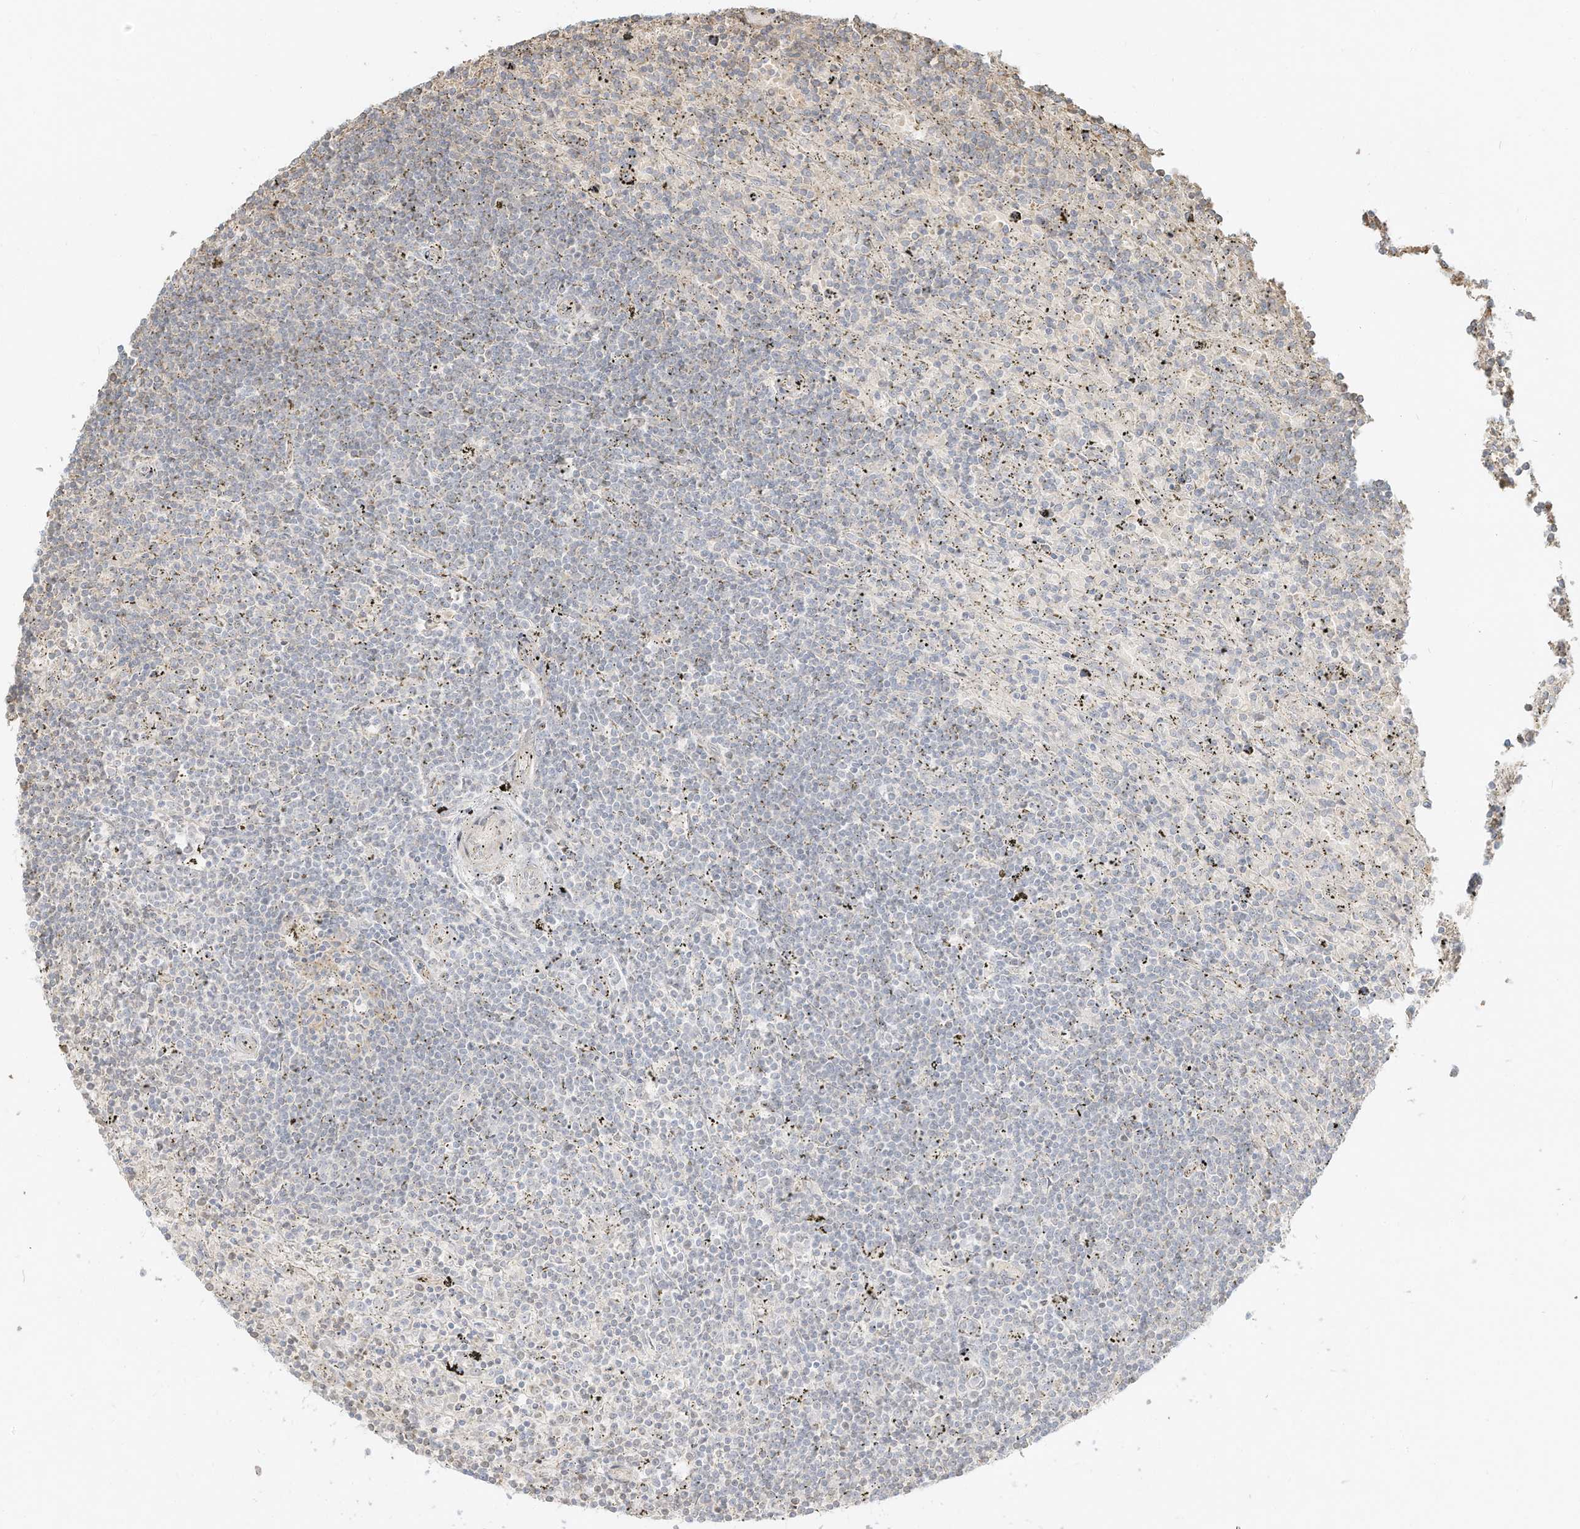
{"staining": {"intensity": "negative", "quantity": "none", "location": "none"}, "tissue": "lymphoma", "cell_type": "Tumor cells", "image_type": "cancer", "snomed": [{"axis": "morphology", "description": "Malignant lymphoma, non-Hodgkin's type, Low grade"}, {"axis": "topography", "description": "Spleen"}], "caption": "Immunohistochemical staining of lymphoma demonstrates no significant positivity in tumor cells. (Immunohistochemistry (ihc), brightfield microscopy, high magnification).", "gene": "OFD1", "patient": {"sex": "male", "age": 76}}